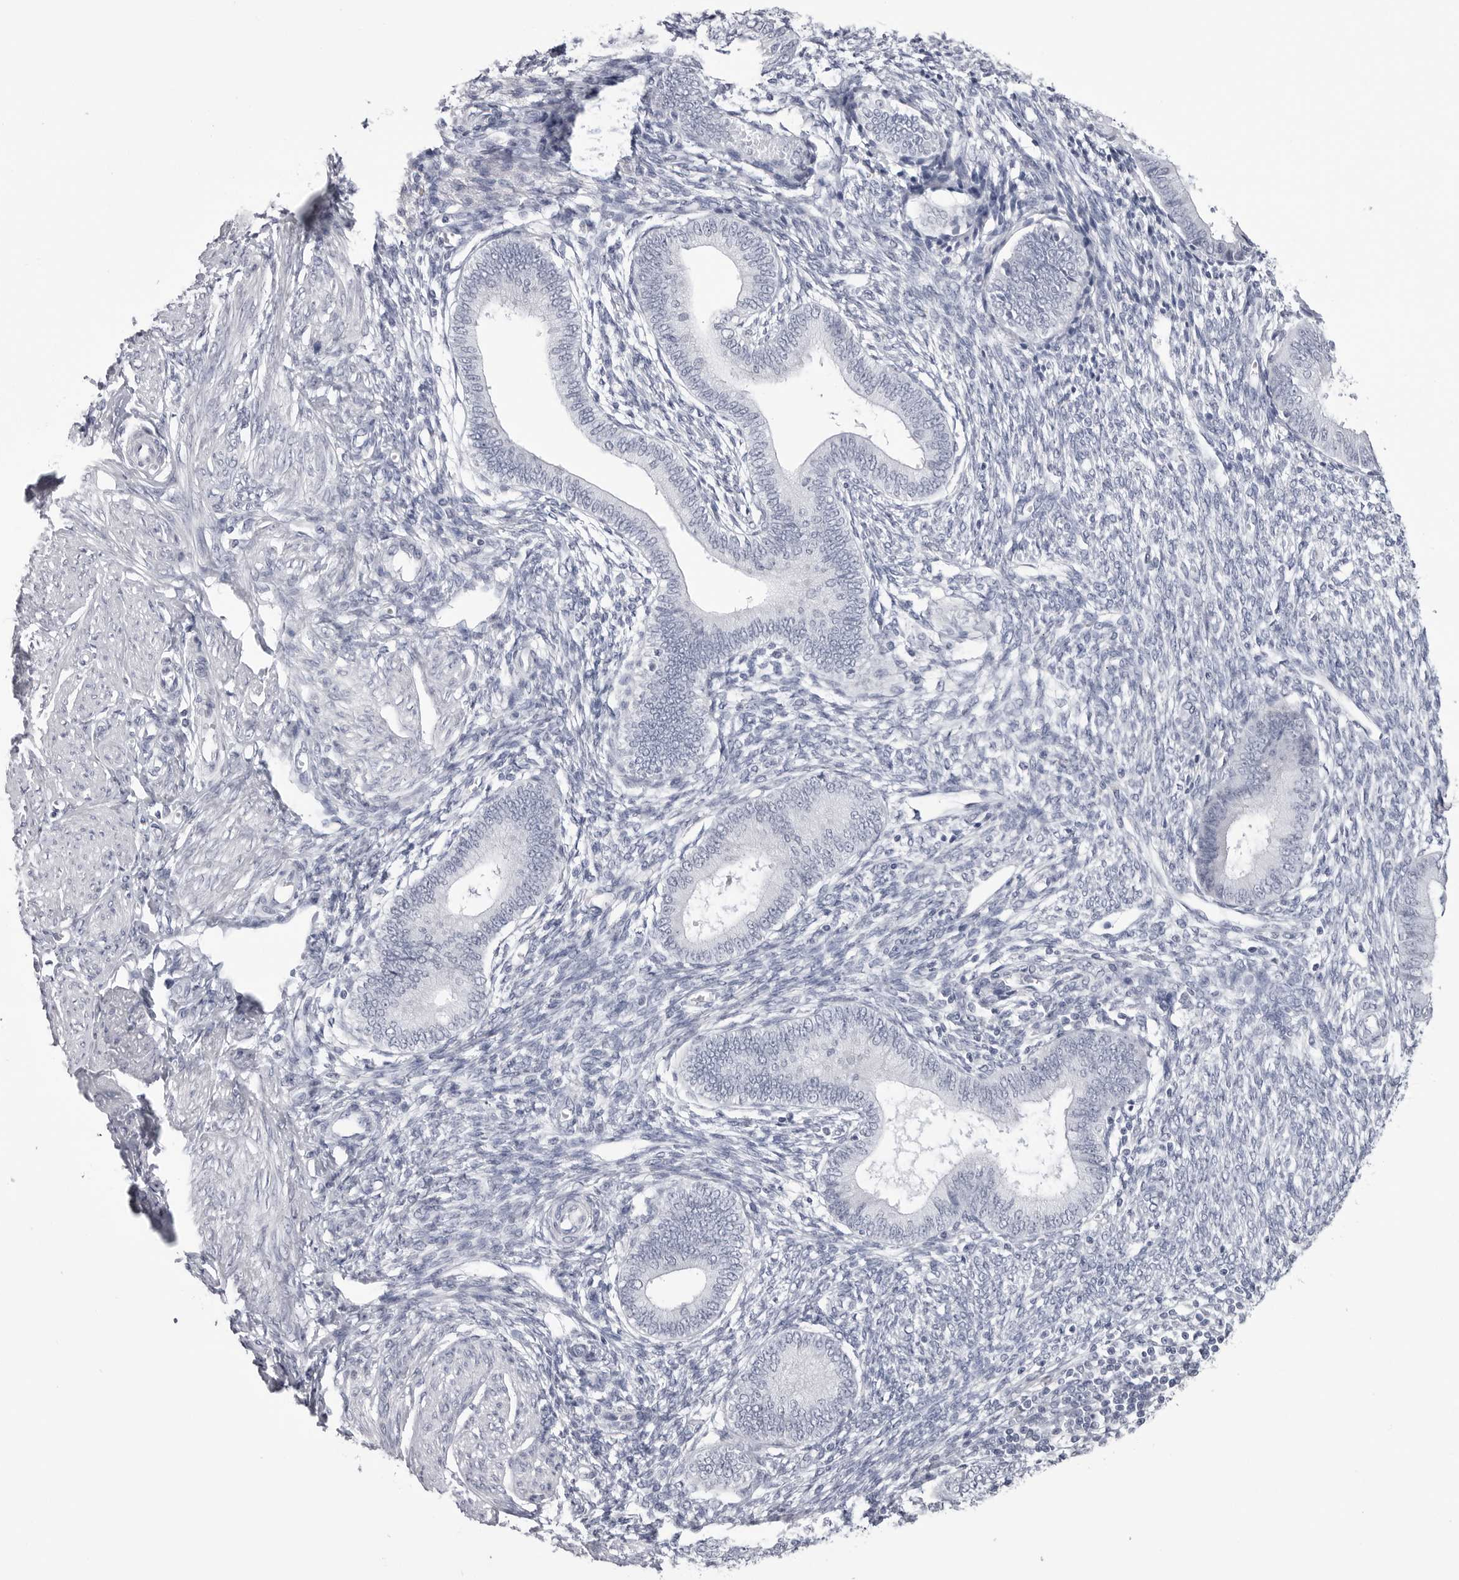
{"staining": {"intensity": "negative", "quantity": "none", "location": "none"}, "tissue": "endometrium", "cell_type": "Cells in endometrial stroma", "image_type": "normal", "snomed": [{"axis": "morphology", "description": "Normal tissue, NOS"}, {"axis": "topography", "description": "Endometrium"}], "caption": "This is a histopathology image of immunohistochemistry staining of benign endometrium, which shows no staining in cells in endometrial stroma.", "gene": "PGA3", "patient": {"sex": "female", "age": 46}}